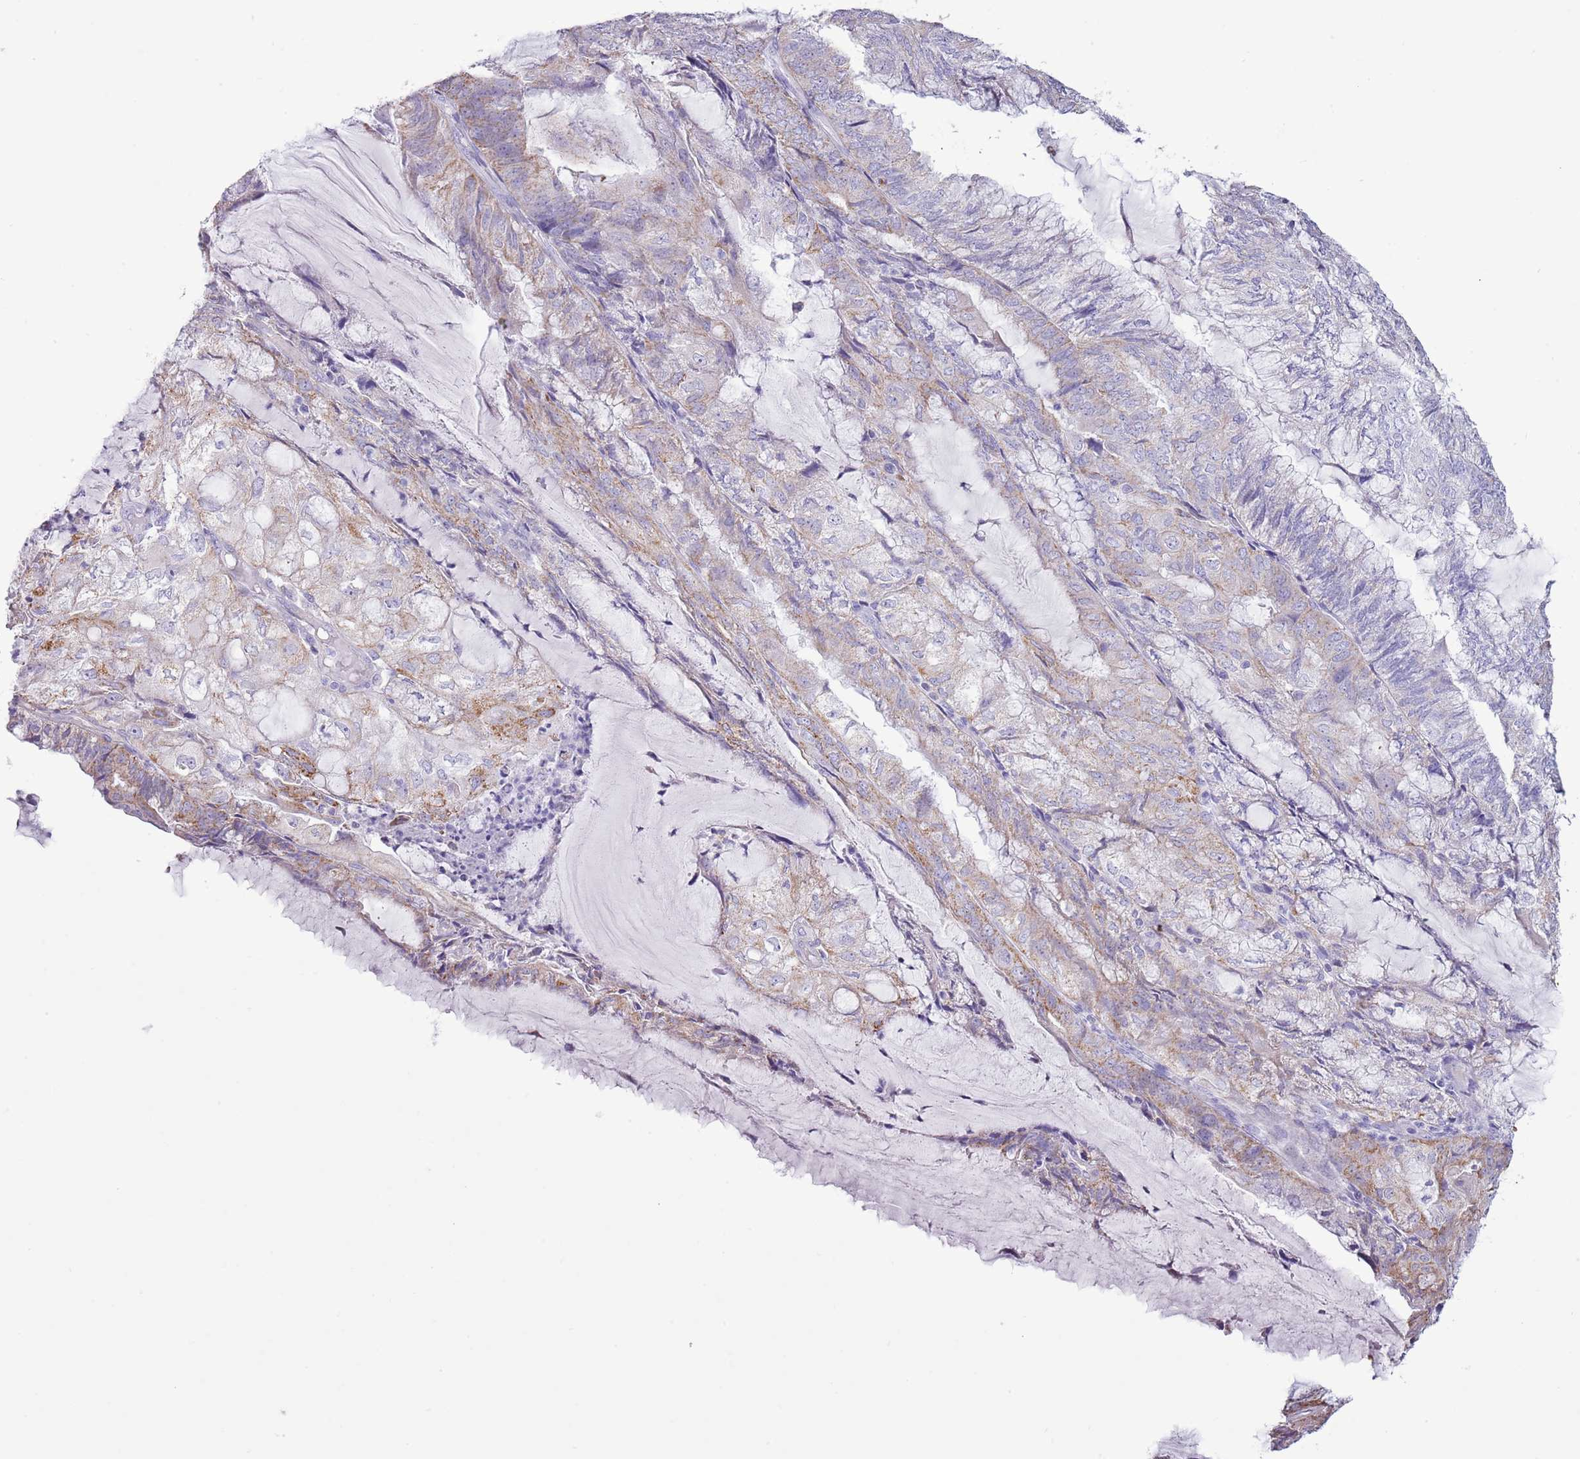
{"staining": {"intensity": "weak", "quantity": "25%-75%", "location": "cytoplasmic/membranous"}, "tissue": "endometrial cancer", "cell_type": "Tumor cells", "image_type": "cancer", "snomed": [{"axis": "morphology", "description": "Adenocarcinoma, NOS"}, {"axis": "topography", "description": "Endometrium"}], "caption": "Protein expression analysis of endometrial cancer demonstrates weak cytoplasmic/membranous expression in approximately 25%-75% of tumor cells.", "gene": "SLC23A1", "patient": {"sex": "female", "age": 81}}